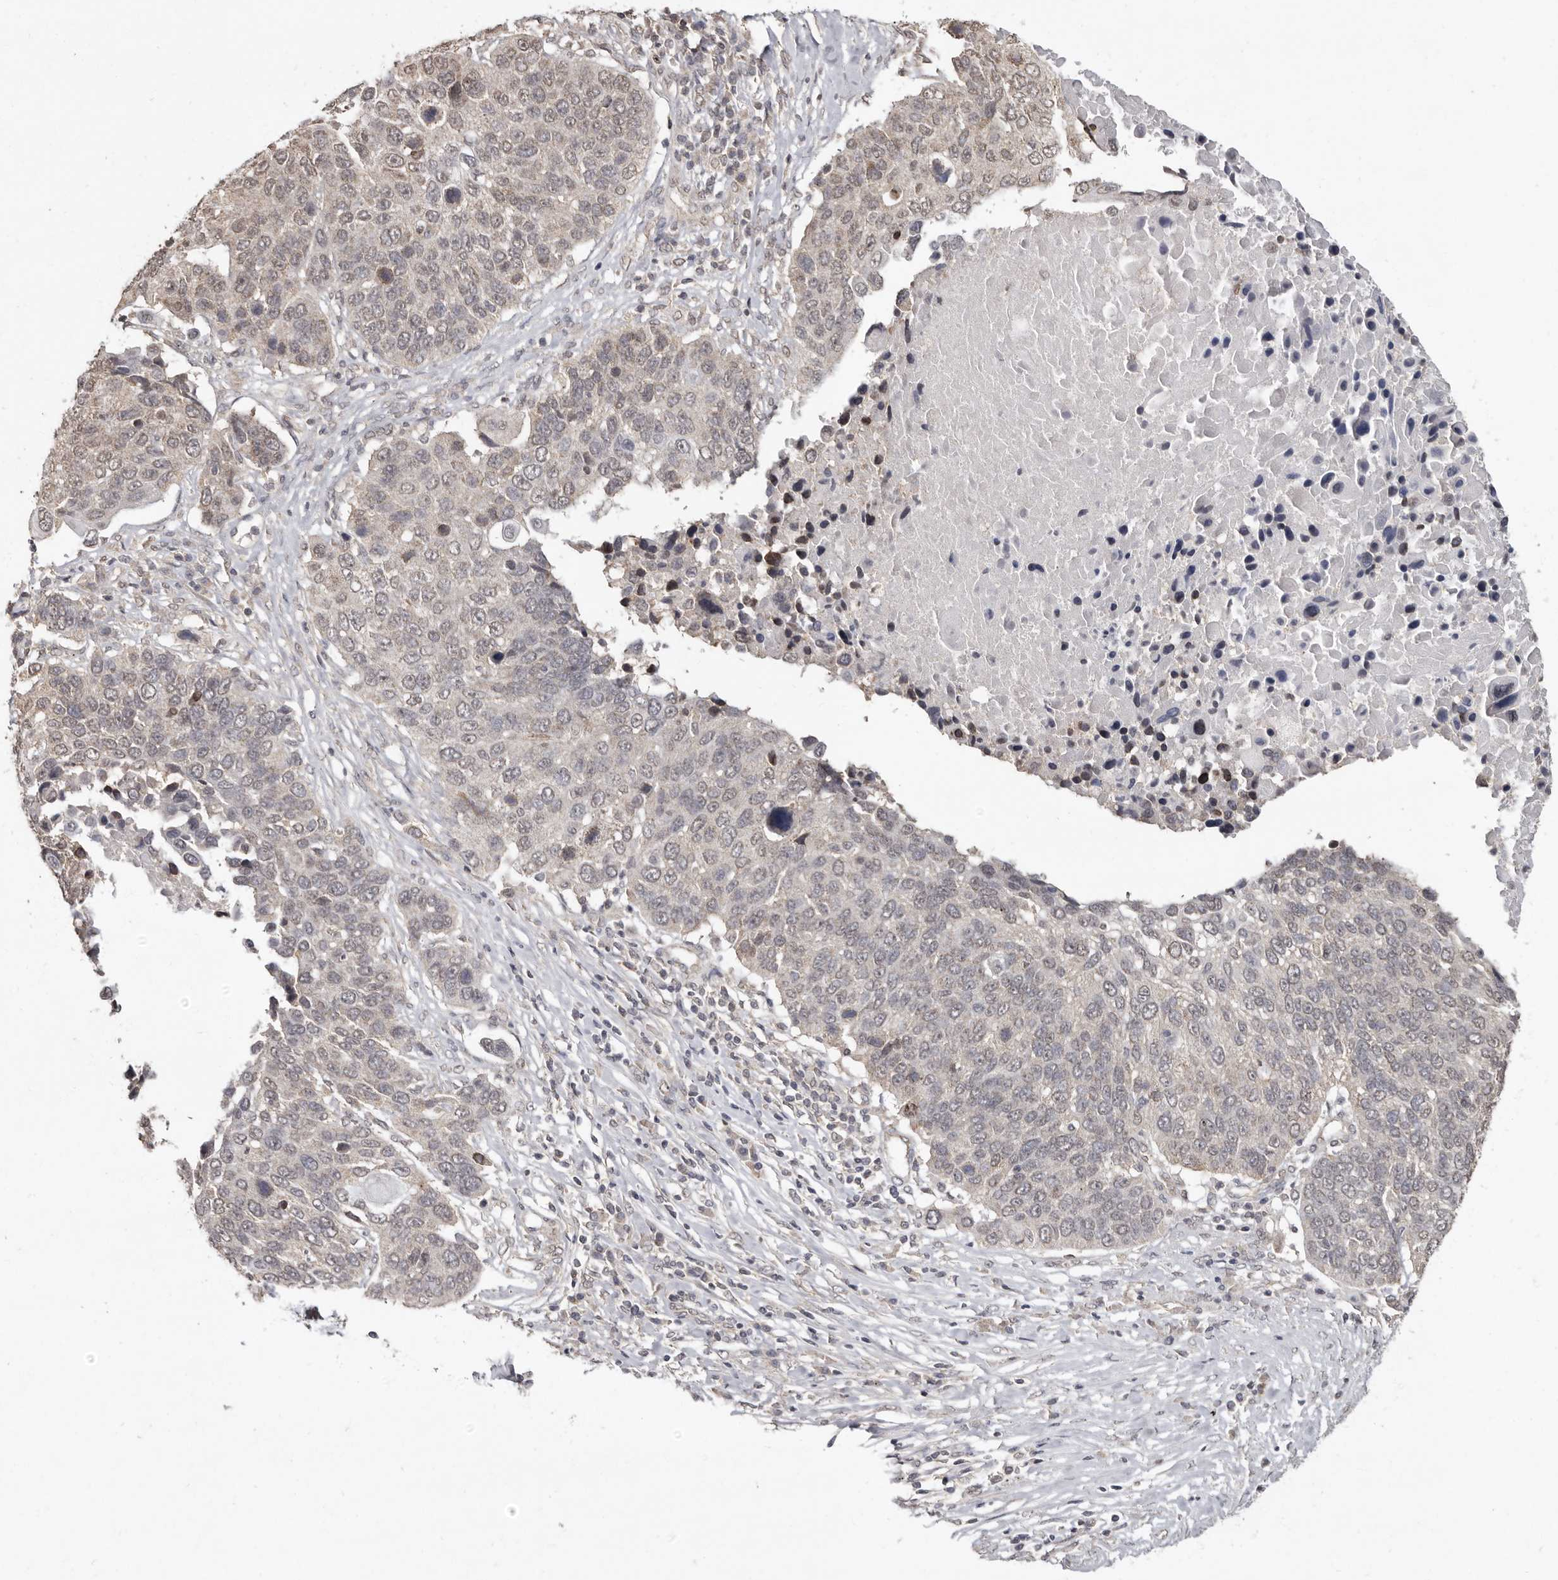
{"staining": {"intensity": "weak", "quantity": "25%-75%", "location": "cytoplasmic/membranous,nuclear"}, "tissue": "lung cancer", "cell_type": "Tumor cells", "image_type": "cancer", "snomed": [{"axis": "morphology", "description": "Squamous cell carcinoma, NOS"}, {"axis": "topography", "description": "Lung"}], "caption": "Lung squamous cell carcinoma tissue reveals weak cytoplasmic/membranous and nuclear positivity in about 25%-75% of tumor cells, visualized by immunohistochemistry.", "gene": "LINGO2", "patient": {"sex": "male", "age": 66}}